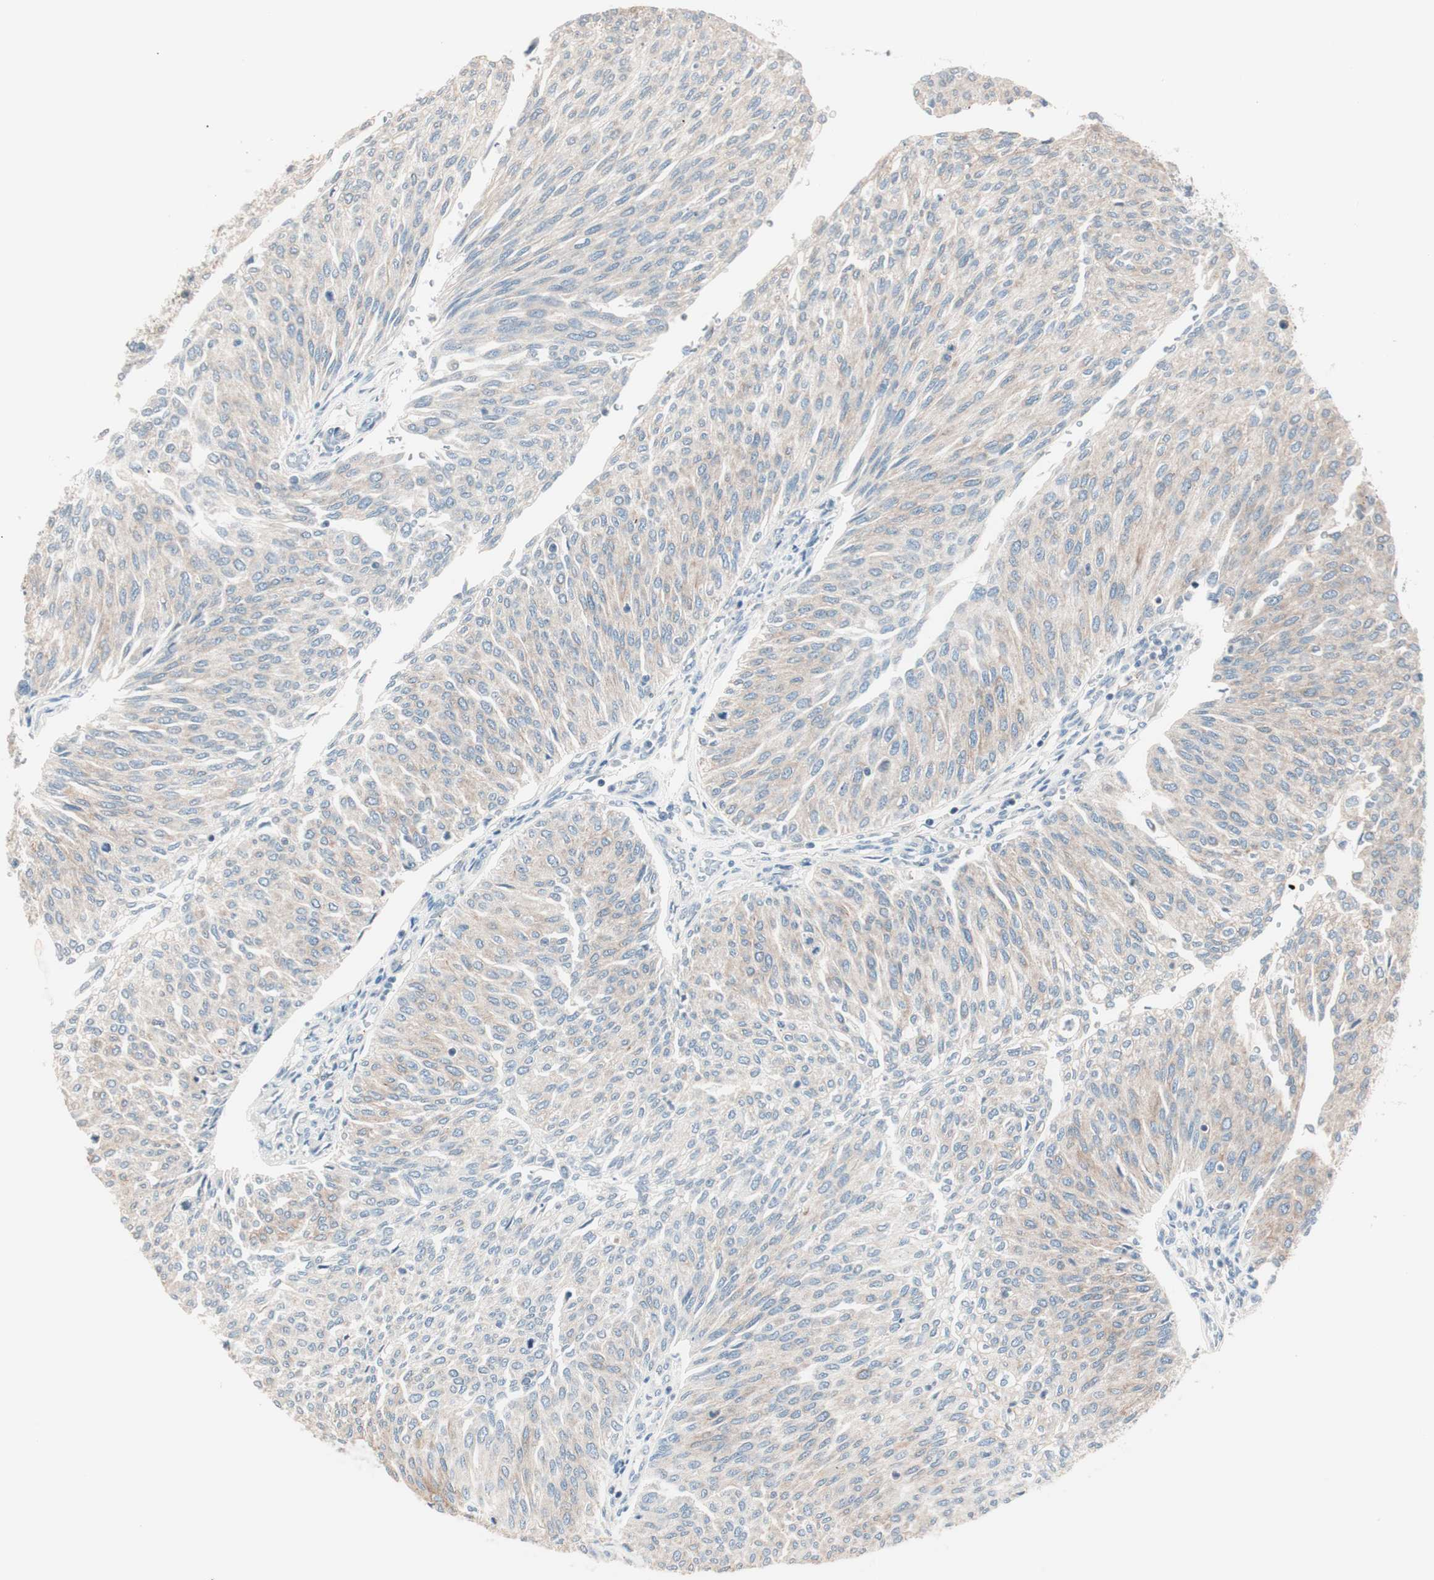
{"staining": {"intensity": "weak", "quantity": ">75%", "location": "cytoplasmic/membranous"}, "tissue": "urothelial cancer", "cell_type": "Tumor cells", "image_type": "cancer", "snomed": [{"axis": "morphology", "description": "Urothelial carcinoma, Low grade"}, {"axis": "topography", "description": "Urinary bladder"}], "caption": "This is an image of immunohistochemistry (IHC) staining of urothelial cancer, which shows weak expression in the cytoplasmic/membranous of tumor cells.", "gene": "RAD54B", "patient": {"sex": "female", "age": 79}}